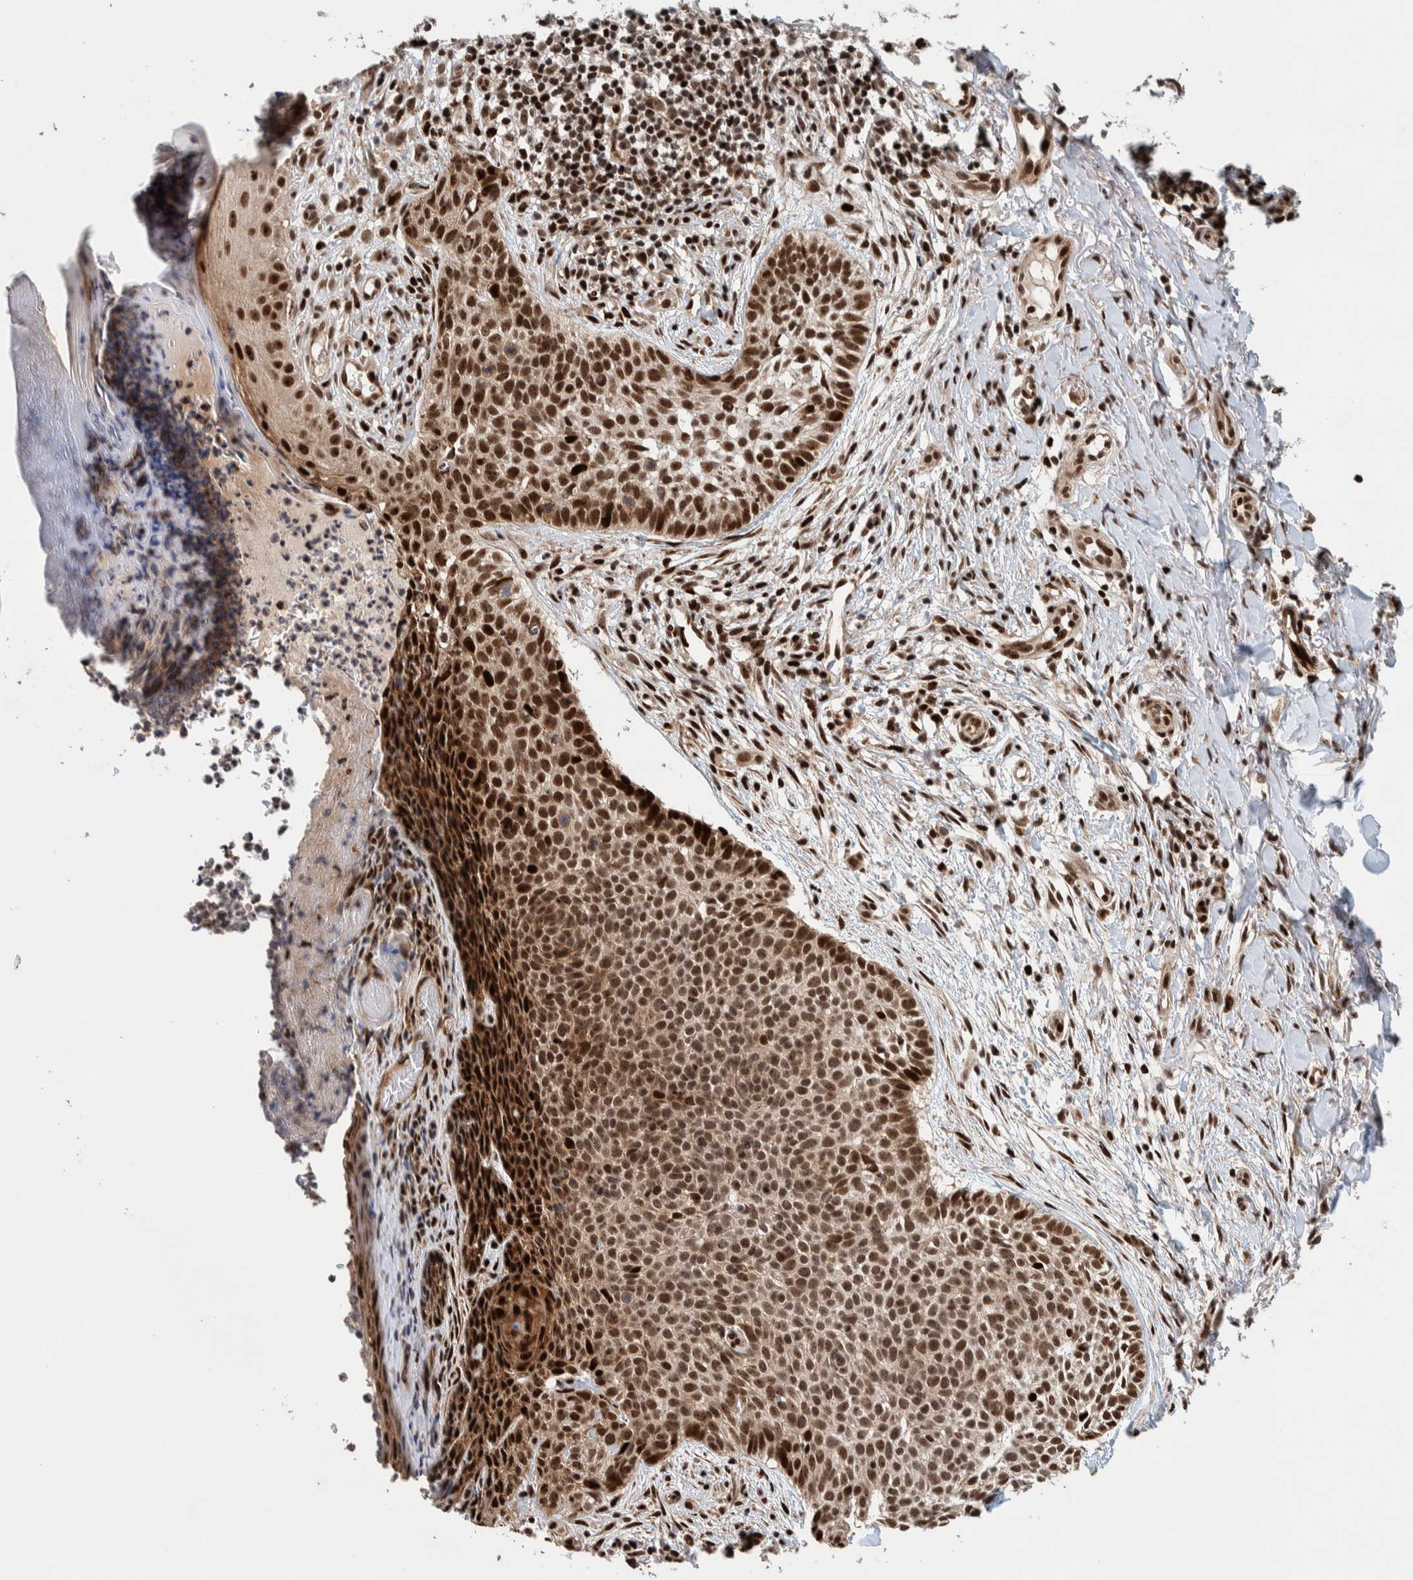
{"staining": {"intensity": "strong", "quantity": ">75%", "location": "nuclear"}, "tissue": "skin cancer", "cell_type": "Tumor cells", "image_type": "cancer", "snomed": [{"axis": "morphology", "description": "Normal tissue, NOS"}, {"axis": "morphology", "description": "Basal cell carcinoma"}, {"axis": "topography", "description": "Skin"}], "caption": "Immunohistochemistry (IHC) image of neoplastic tissue: human skin cancer stained using immunohistochemistry (IHC) shows high levels of strong protein expression localized specifically in the nuclear of tumor cells, appearing as a nuclear brown color.", "gene": "CHD4", "patient": {"sex": "male", "age": 67}}